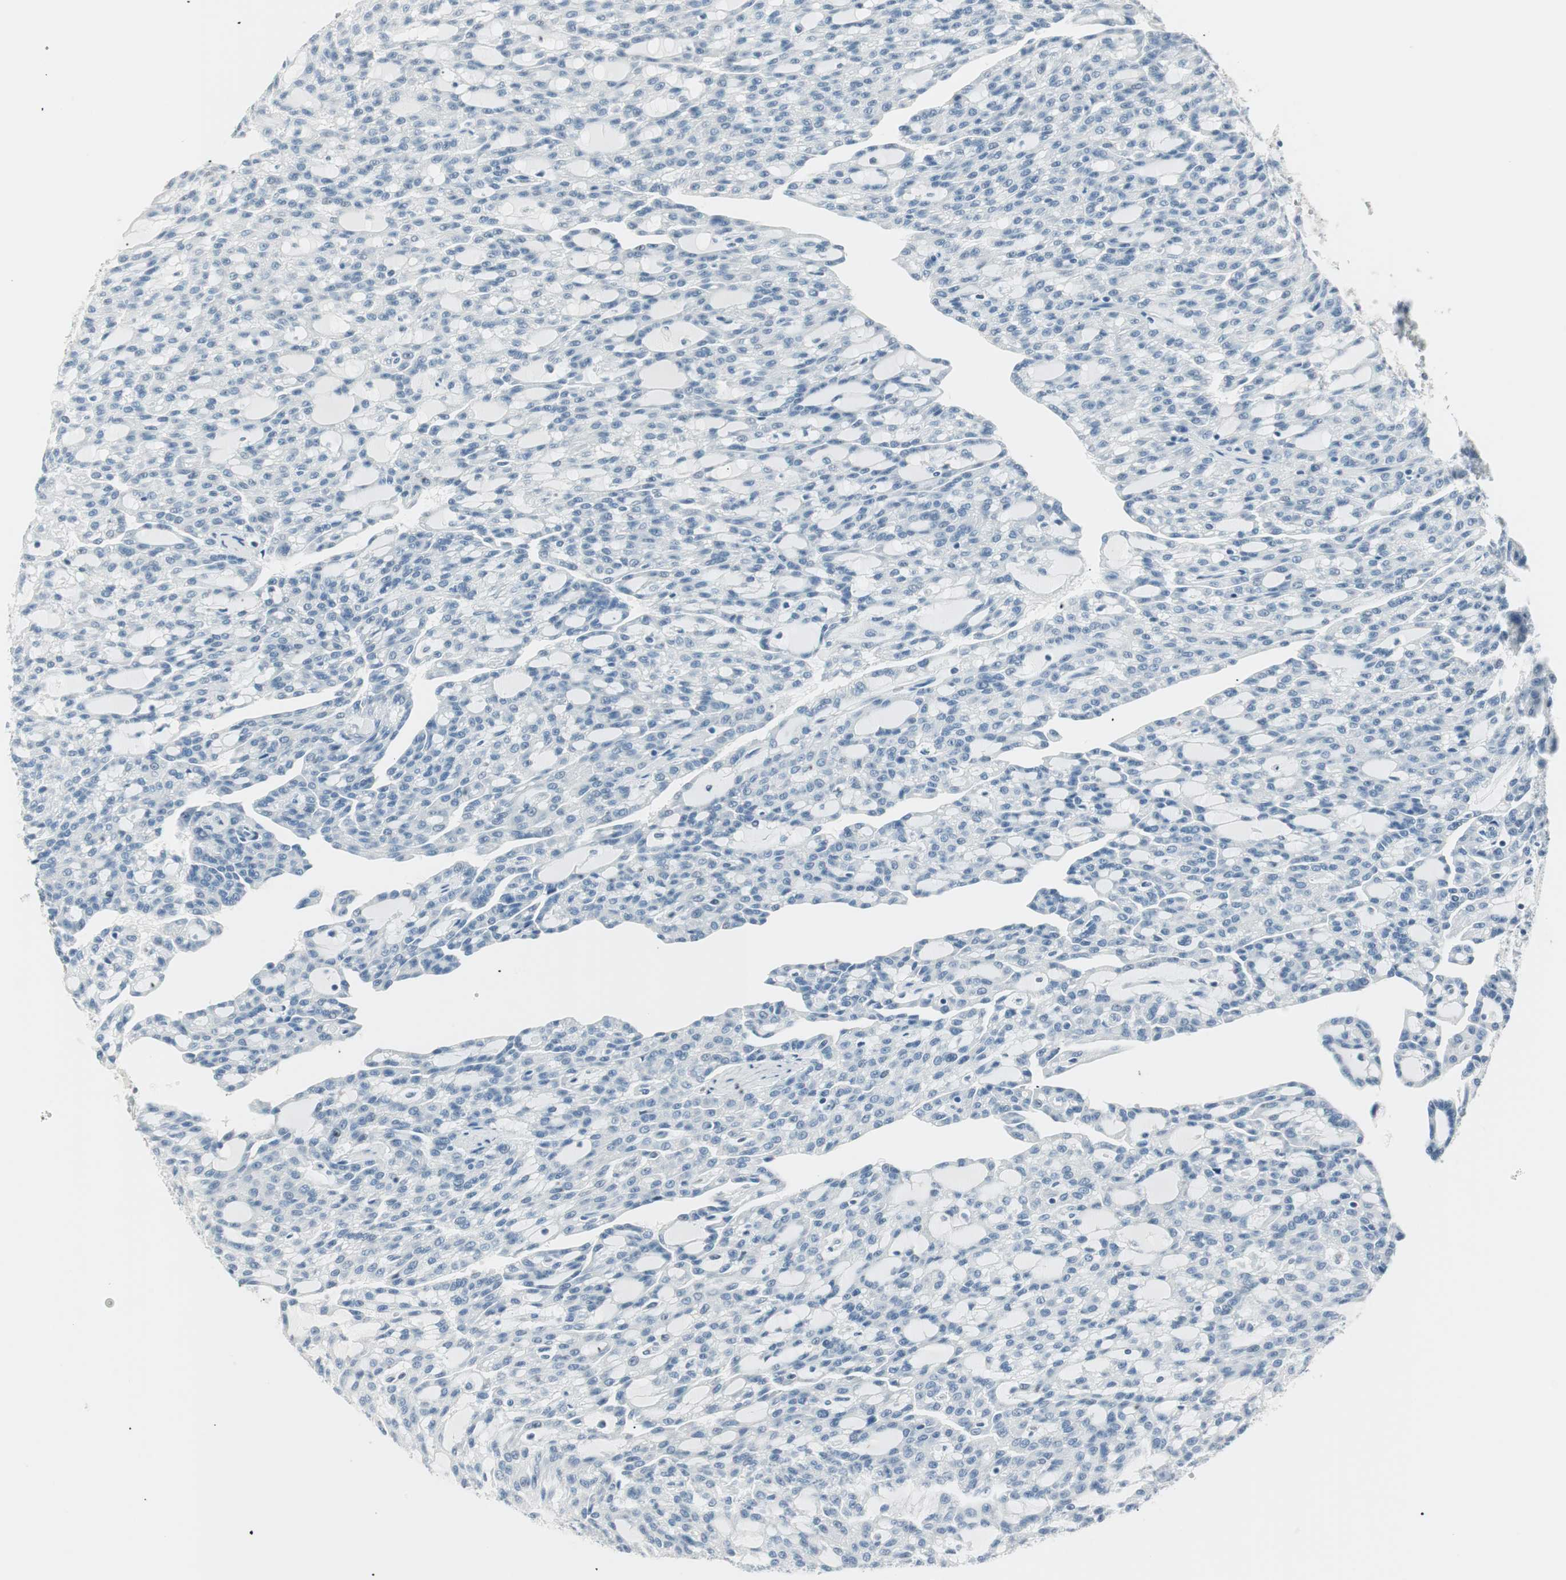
{"staining": {"intensity": "negative", "quantity": "none", "location": "none"}, "tissue": "renal cancer", "cell_type": "Tumor cells", "image_type": "cancer", "snomed": [{"axis": "morphology", "description": "Adenocarcinoma, NOS"}, {"axis": "topography", "description": "Kidney"}], "caption": "DAB immunohistochemical staining of human renal cancer demonstrates no significant expression in tumor cells. (Brightfield microscopy of DAB immunohistochemistry at high magnification).", "gene": "HOXB13", "patient": {"sex": "male", "age": 63}}